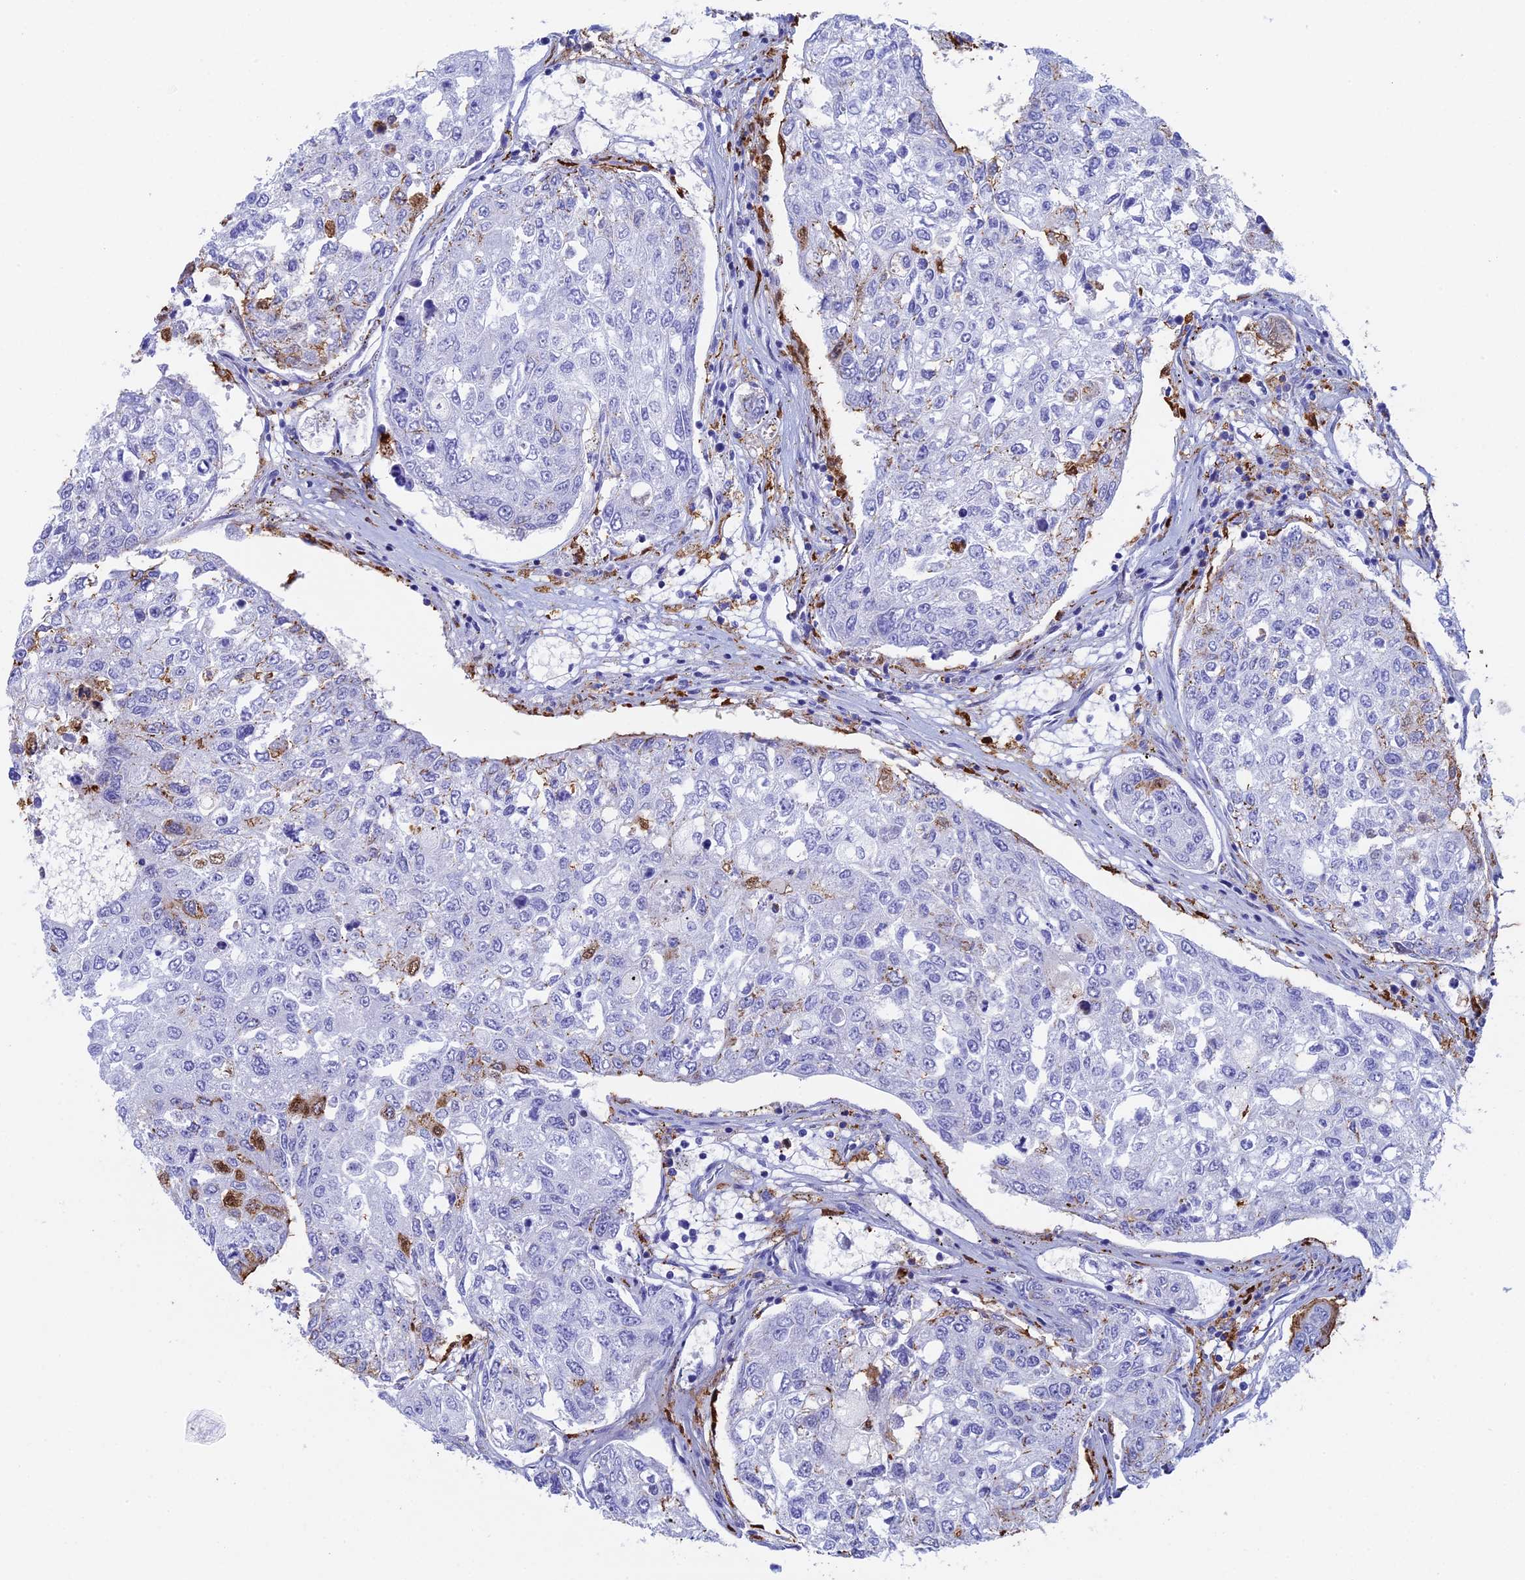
{"staining": {"intensity": "negative", "quantity": "none", "location": "none"}, "tissue": "urothelial cancer", "cell_type": "Tumor cells", "image_type": "cancer", "snomed": [{"axis": "morphology", "description": "Urothelial carcinoma, High grade"}, {"axis": "topography", "description": "Lymph node"}, {"axis": "topography", "description": "Urinary bladder"}], "caption": "Immunohistochemical staining of urothelial cancer demonstrates no significant staining in tumor cells.", "gene": "SLC26A1", "patient": {"sex": "male", "age": 51}}